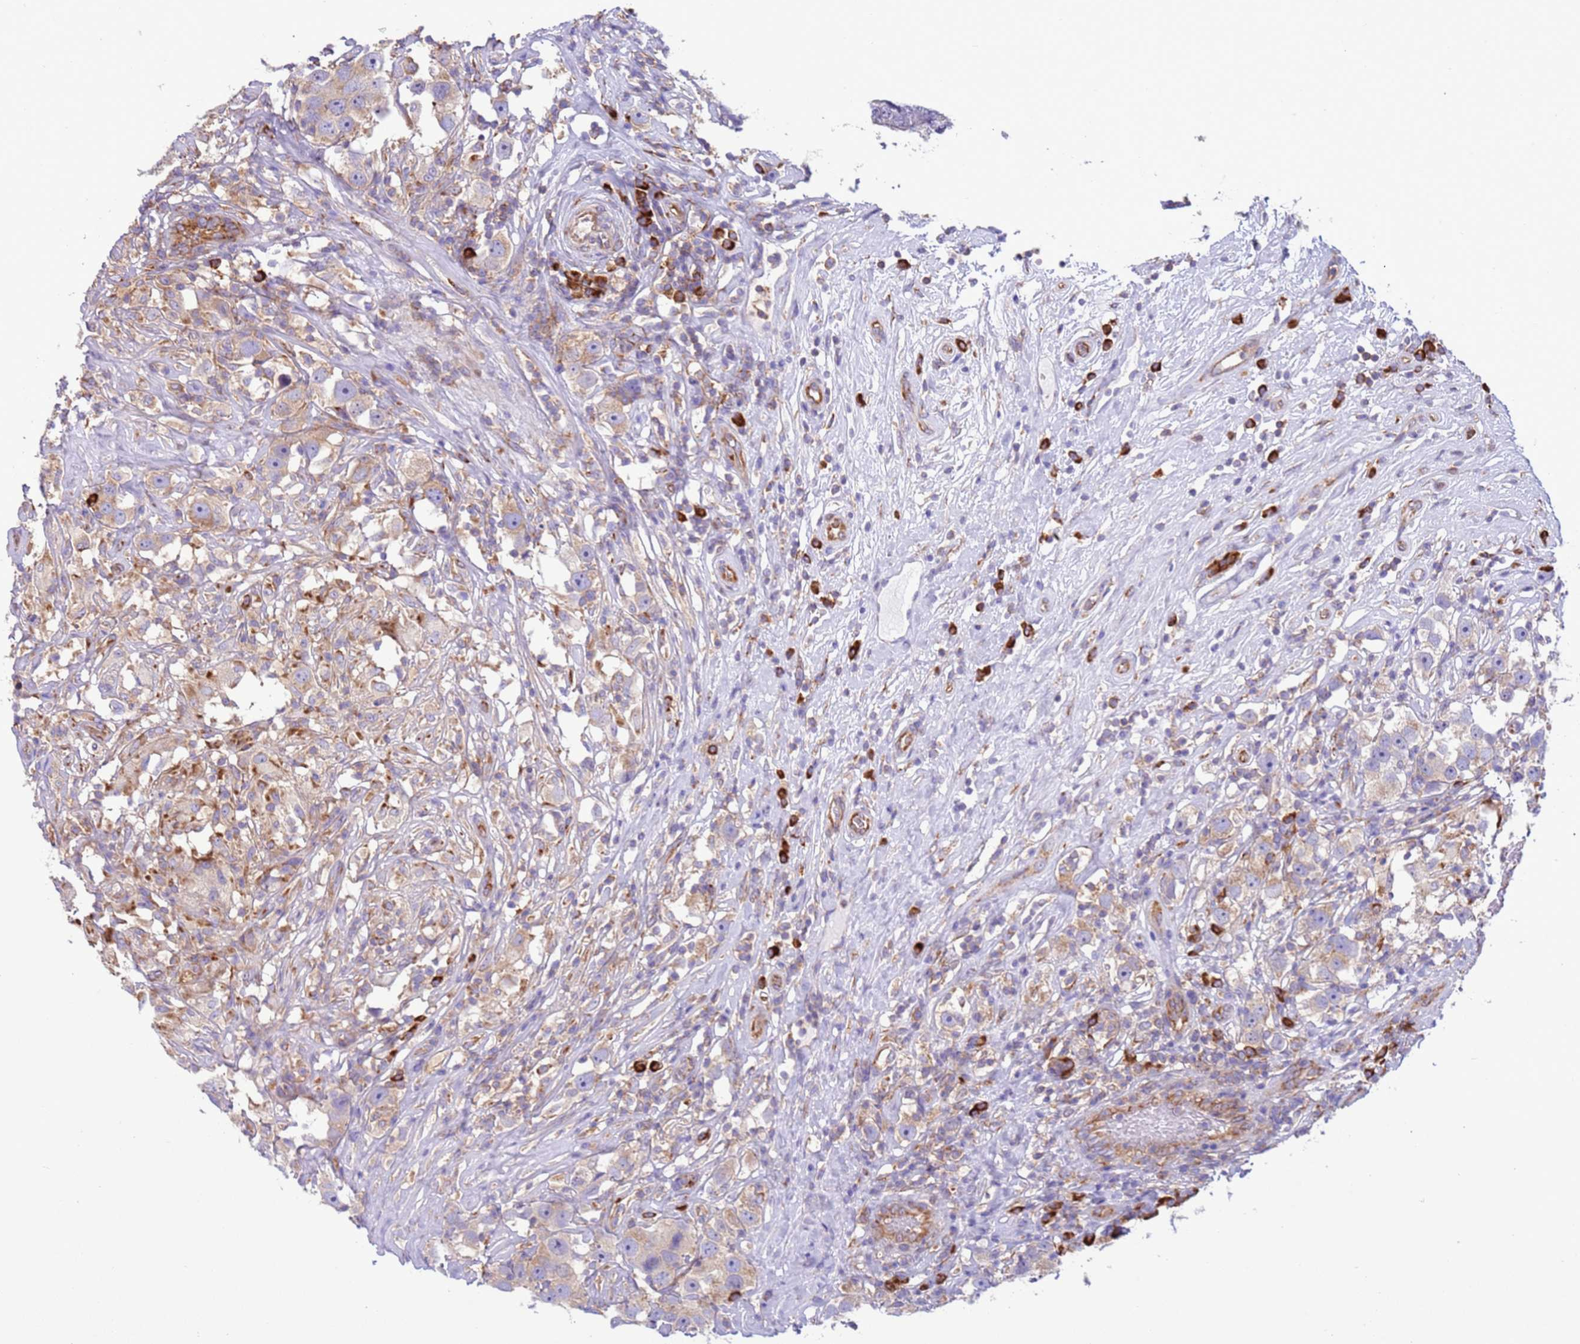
{"staining": {"intensity": "weak", "quantity": ">75%", "location": "cytoplasmic/membranous"}, "tissue": "testis cancer", "cell_type": "Tumor cells", "image_type": "cancer", "snomed": [{"axis": "morphology", "description": "Seminoma, NOS"}, {"axis": "topography", "description": "Testis"}], "caption": "IHC (DAB (3,3'-diaminobenzidine)) staining of testis seminoma exhibits weak cytoplasmic/membranous protein positivity in approximately >75% of tumor cells. (Stains: DAB in brown, nuclei in blue, Microscopy: brightfield microscopy at high magnification).", "gene": "VARS1", "patient": {"sex": "male", "age": 49}}